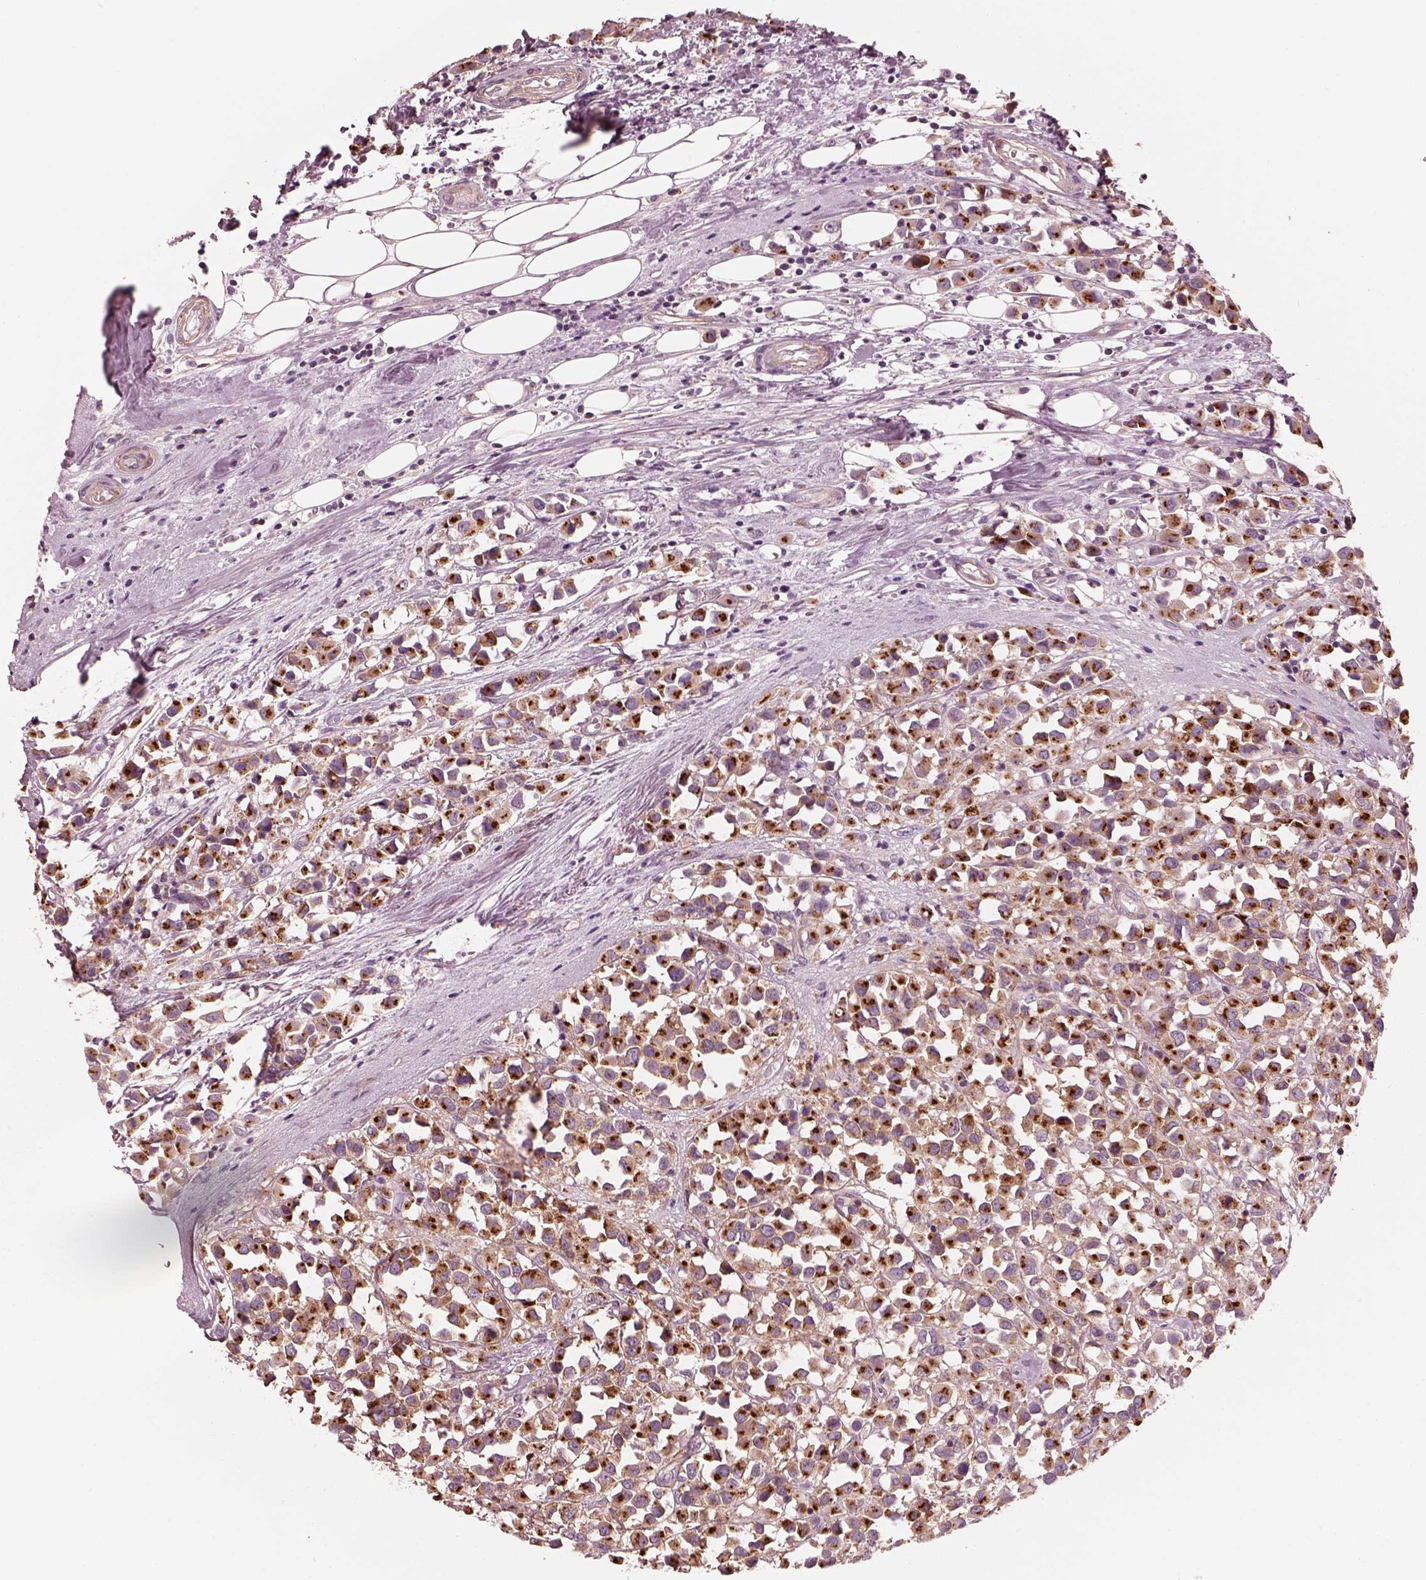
{"staining": {"intensity": "strong", "quantity": ">75%", "location": "cytoplasmic/membranous"}, "tissue": "breast cancer", "cell_type": "Tumor cells", "image_type": "cancer", "snomed": [{"axis": "morphology", "description": "Duct carcinoma"}, {"axis": "topography", "description": "Breast"}], "caption": "Brown immunohistochemical staining in human breast invasive ductal carcinoma reveals strong cytoplasmic/membranous staining in about >75% of tumor cells. The staining was performed using DAB (3,3'-diaminobenzidine) to visualize the protein expression in brown, while the nuclei were stained in blue with hematoxylin (Magnification: 20x).", "gene": "ELAPOR1", "patient": {"sex": "female", "age": 61}}